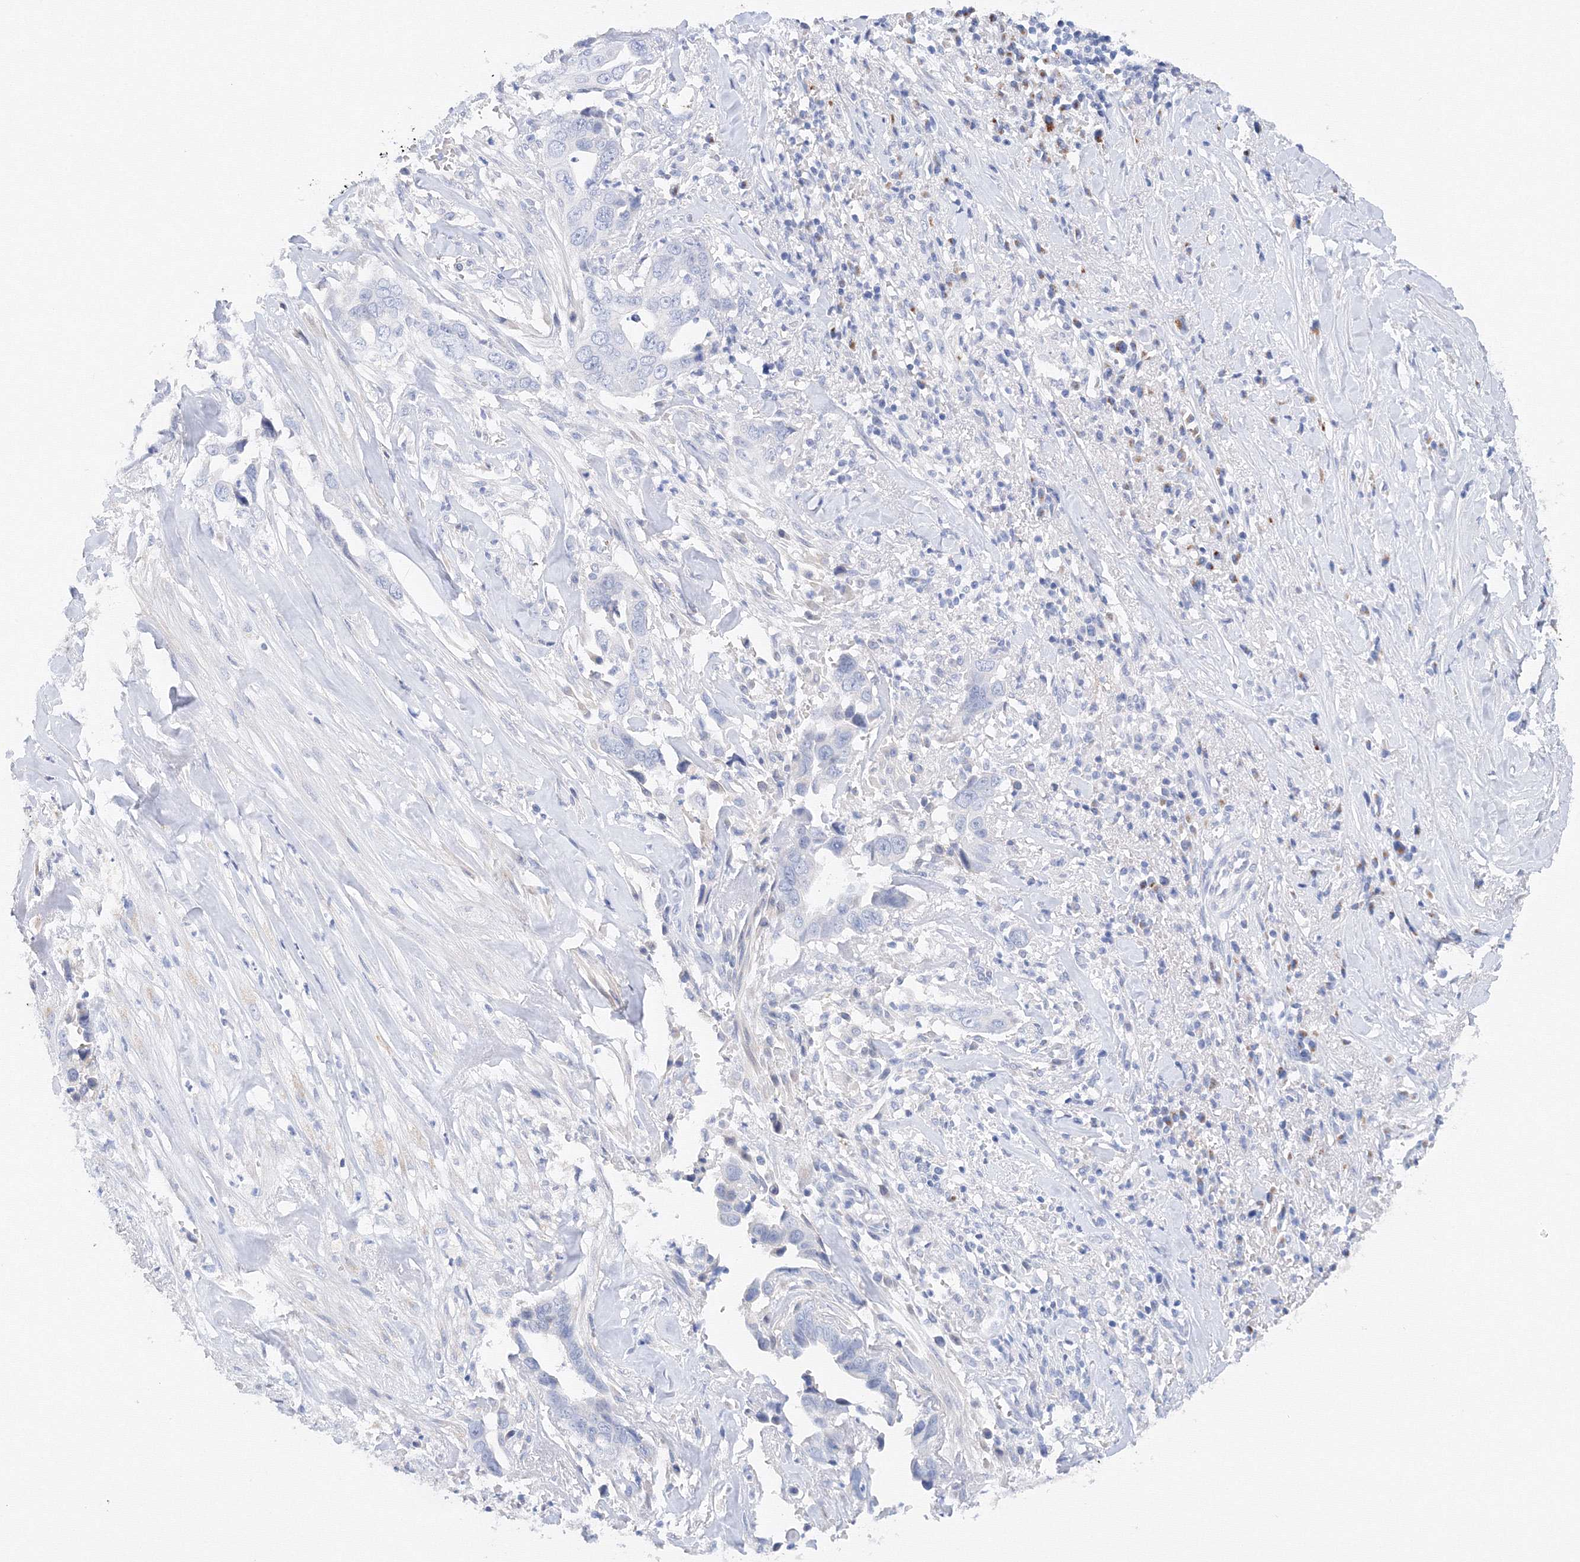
{"staining": {"intensity": "negative", "quantity": "none", "location": "none"}, "tissue": "liver cancer", "cell_type": "Tumor cells", "image_type": "cancer", "snomed": [{"axis": "morphology", "description": "Cholangiocarcinoma"}, {"axis": "topography", "description": "Liver"}], "caption": "Human cholangiocarcinoma (liver) stained for a protein using IHC shows no staining in tumor cells.", "gene": "TAMM41", "patient": {"sex": "female", "age": 79}}